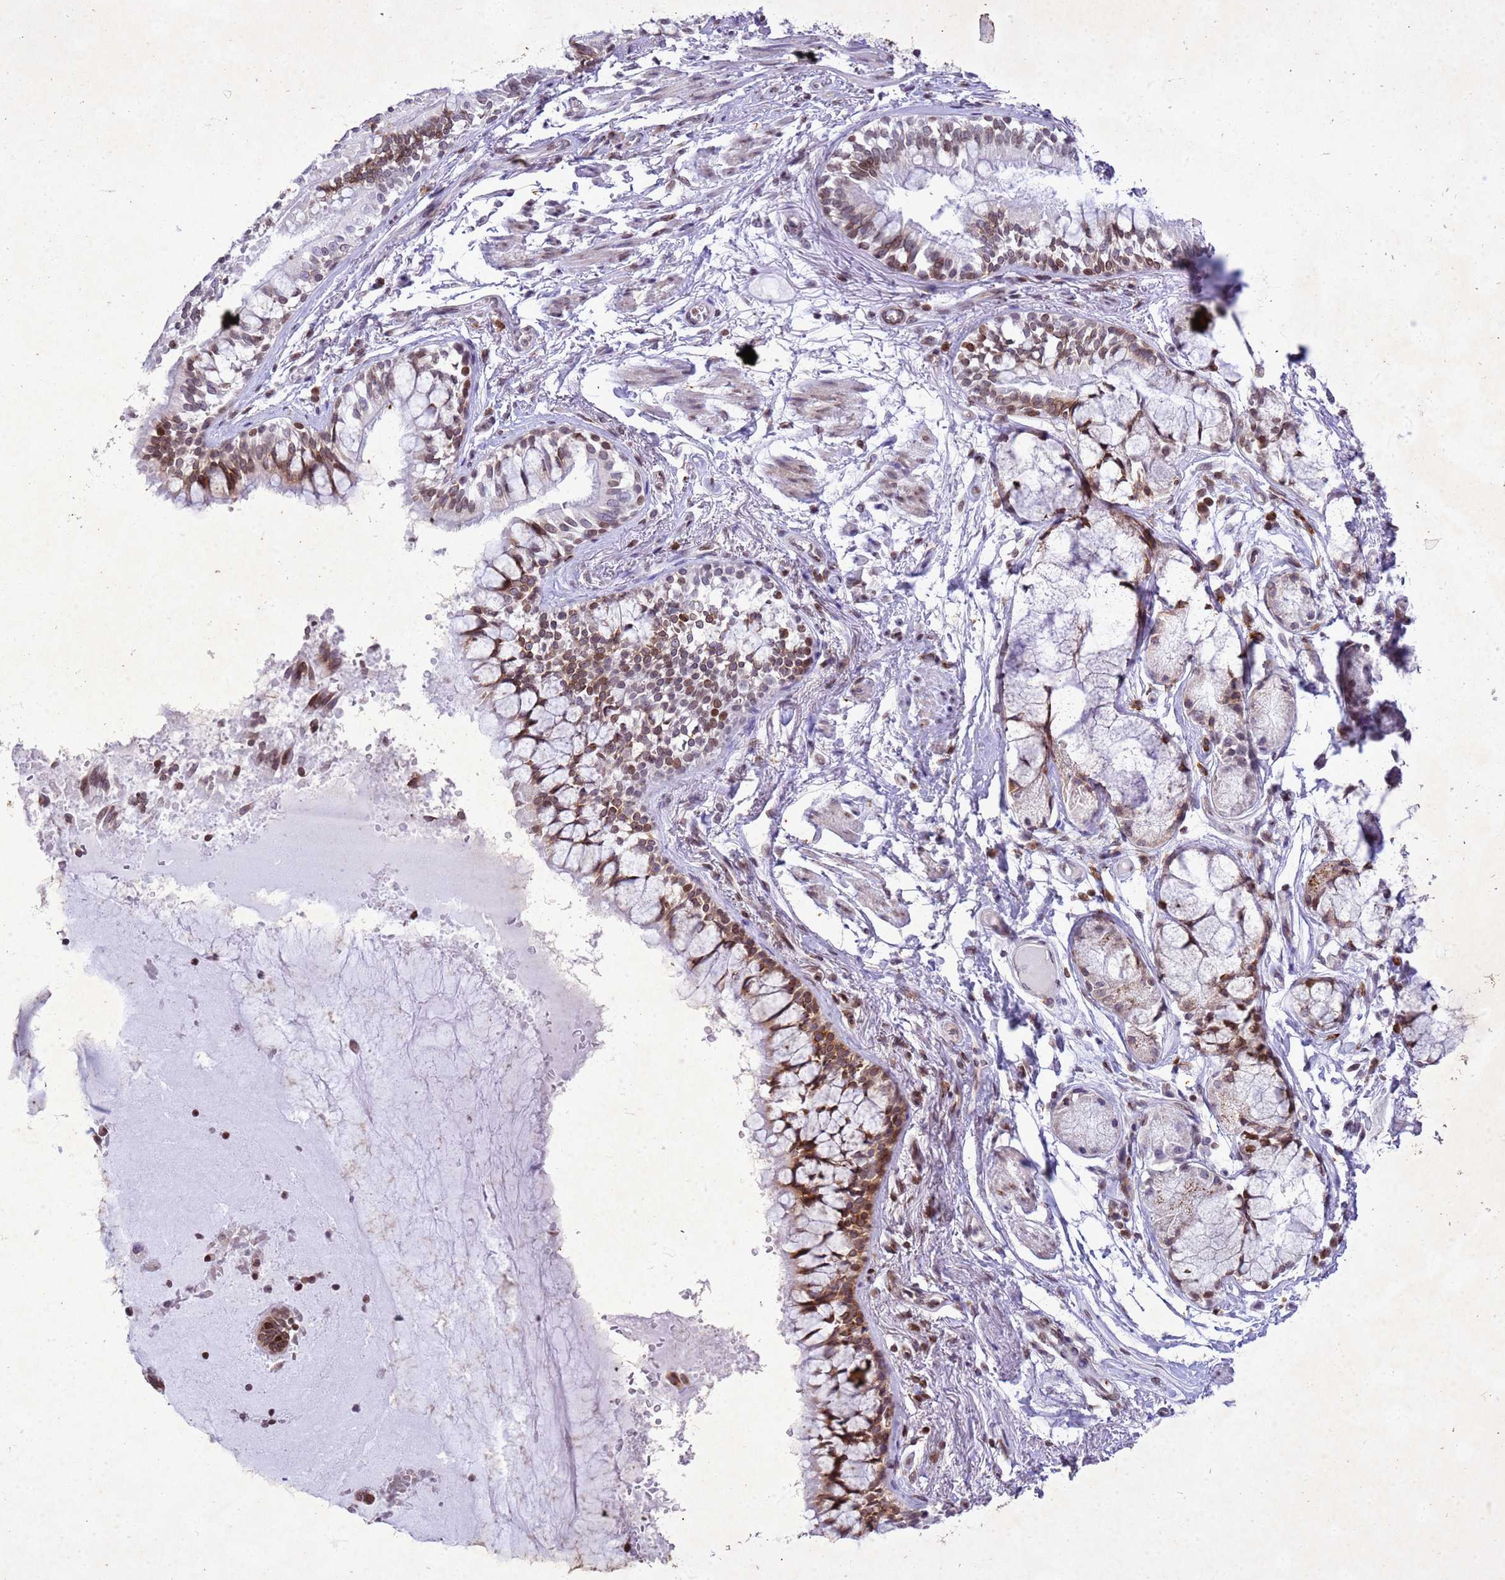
{"staining": {"intensity": "strong", "quantity": ">75%", "location": "cytoplasmic/membranous,nuclear"}, "tissue": "bronchus", "cell_type": "Respiratory epithelial cells", "image_type": "normal", "snomed": [{"axis": "morphology", "description": "Normal tissue, NOS"}, {"axis": "topography", "description": "Bronchus"}], "caption": "Approximately >75% of respiratory epithelial cells in unremarkable human bronchus show strong cytoplasmic/membranous,nuclear protein positivity as visualized by brown immunohistochemical staining.", "gene": "COPS9", "patient": {"sex": "male", "age": 70}}